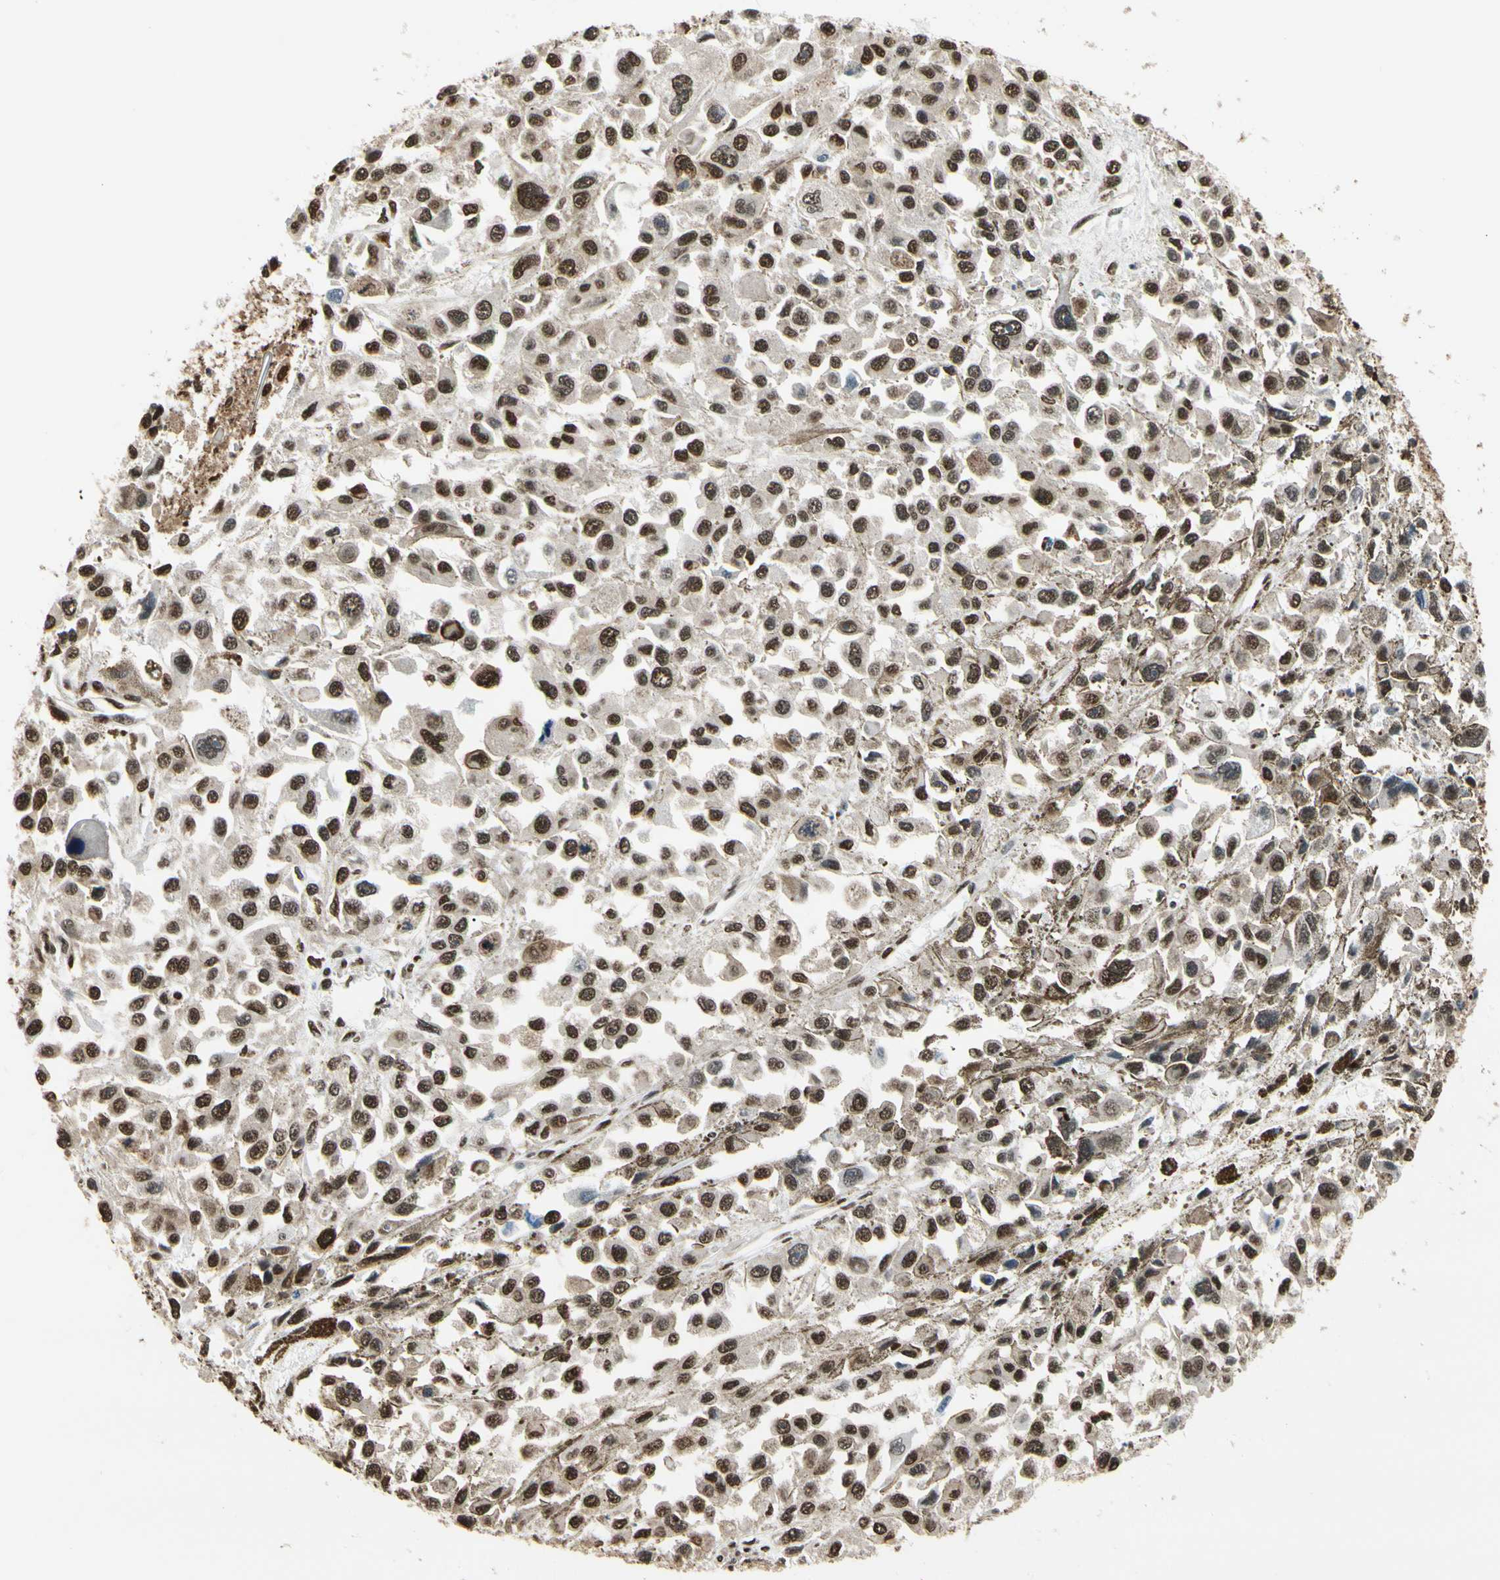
{"staining": {"intensity": "strong", "quantity": ">75%", "location": "nuclear"}, "tissue": "melanoma", "cell_type": "Tumor cells", "image_type": "cancer", "snomed": [{"axis": "morphology", "description": "Malignant melanoma, Metastatic site"}, {"axis": "topography", "description": "Lymph node"}], "caption": "There is high levels of strong nuclear staining in tumor cells of malignant melanoma (metastatic site), as demonstrated by immunohistochemical staining (brown color).", "gene": "HNRNPK", "patient": {"sex": "male", "age": 59}}